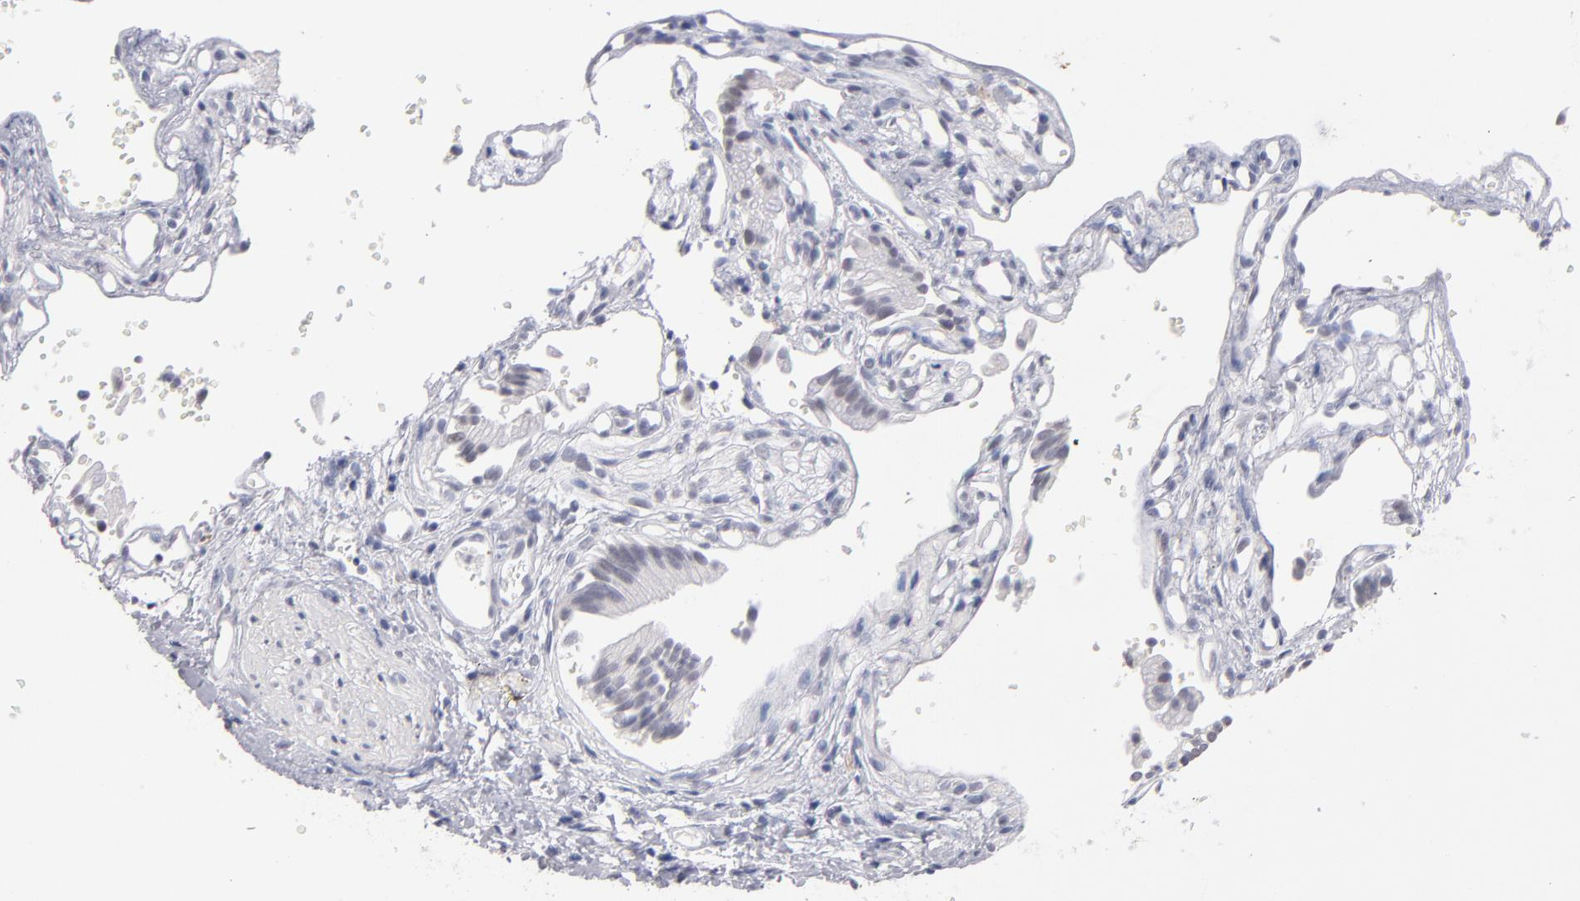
{"staining": {"intensity": "weak", "quantity": "25%-75%", "location": "nuclear"}, "tissue": "gallbladder", "cell_type": "Glandular cells", "image_type": "normal", "snomed": [{"axis": "morphology", "description": "Normal tissue, NOS"}, {"axis": "topography", "description": "Gallbladder"}], "caption": "IHC of unremarkable human gallbladder displays low levels of weak nuclear staining in approximately 25%-75% of glandular cells. The protein is shown in brown color, while the nuclei are stained blue.", "gene": "TEX11", "patient": {"sex": "male", "age": 65}}